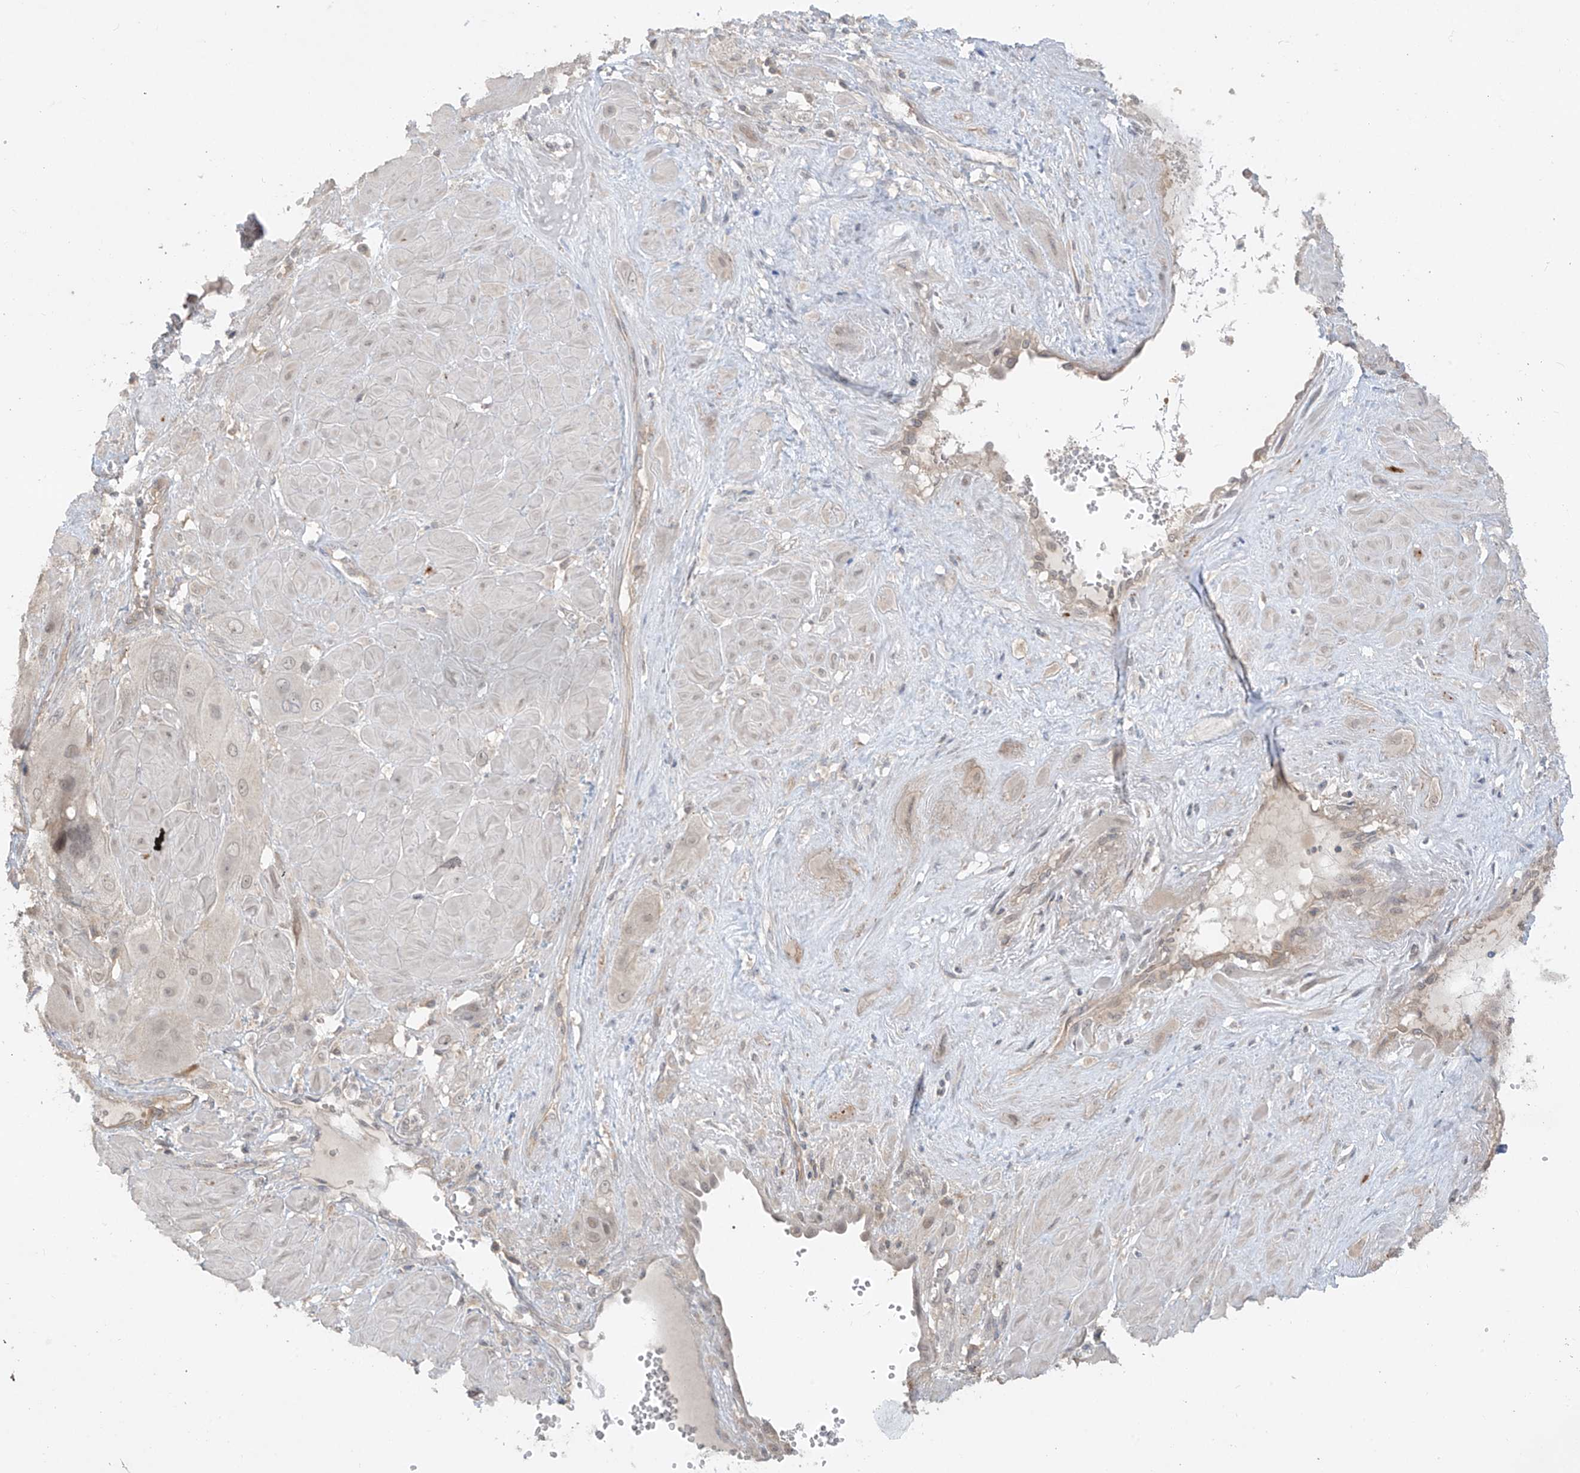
{"staining": {"intensity": "negative", "quantity": "none", "location": "none"}, "tissue": "cervical cancer", "cell_type": "Tumor cells", "image_type": "cancer", "snomed": [{"axis": "morphology", "description": "Squamous cell carcinoma, NOS"}, {"axis": "topography", "description": "Cervix"}], "caption": "Immunohistochemistry of human squamous cell carcinoma (cervical) shows no positivity in tumor cells.", "gene": "ANGEL2", "patient": {"sex": "female", "age": 34}}